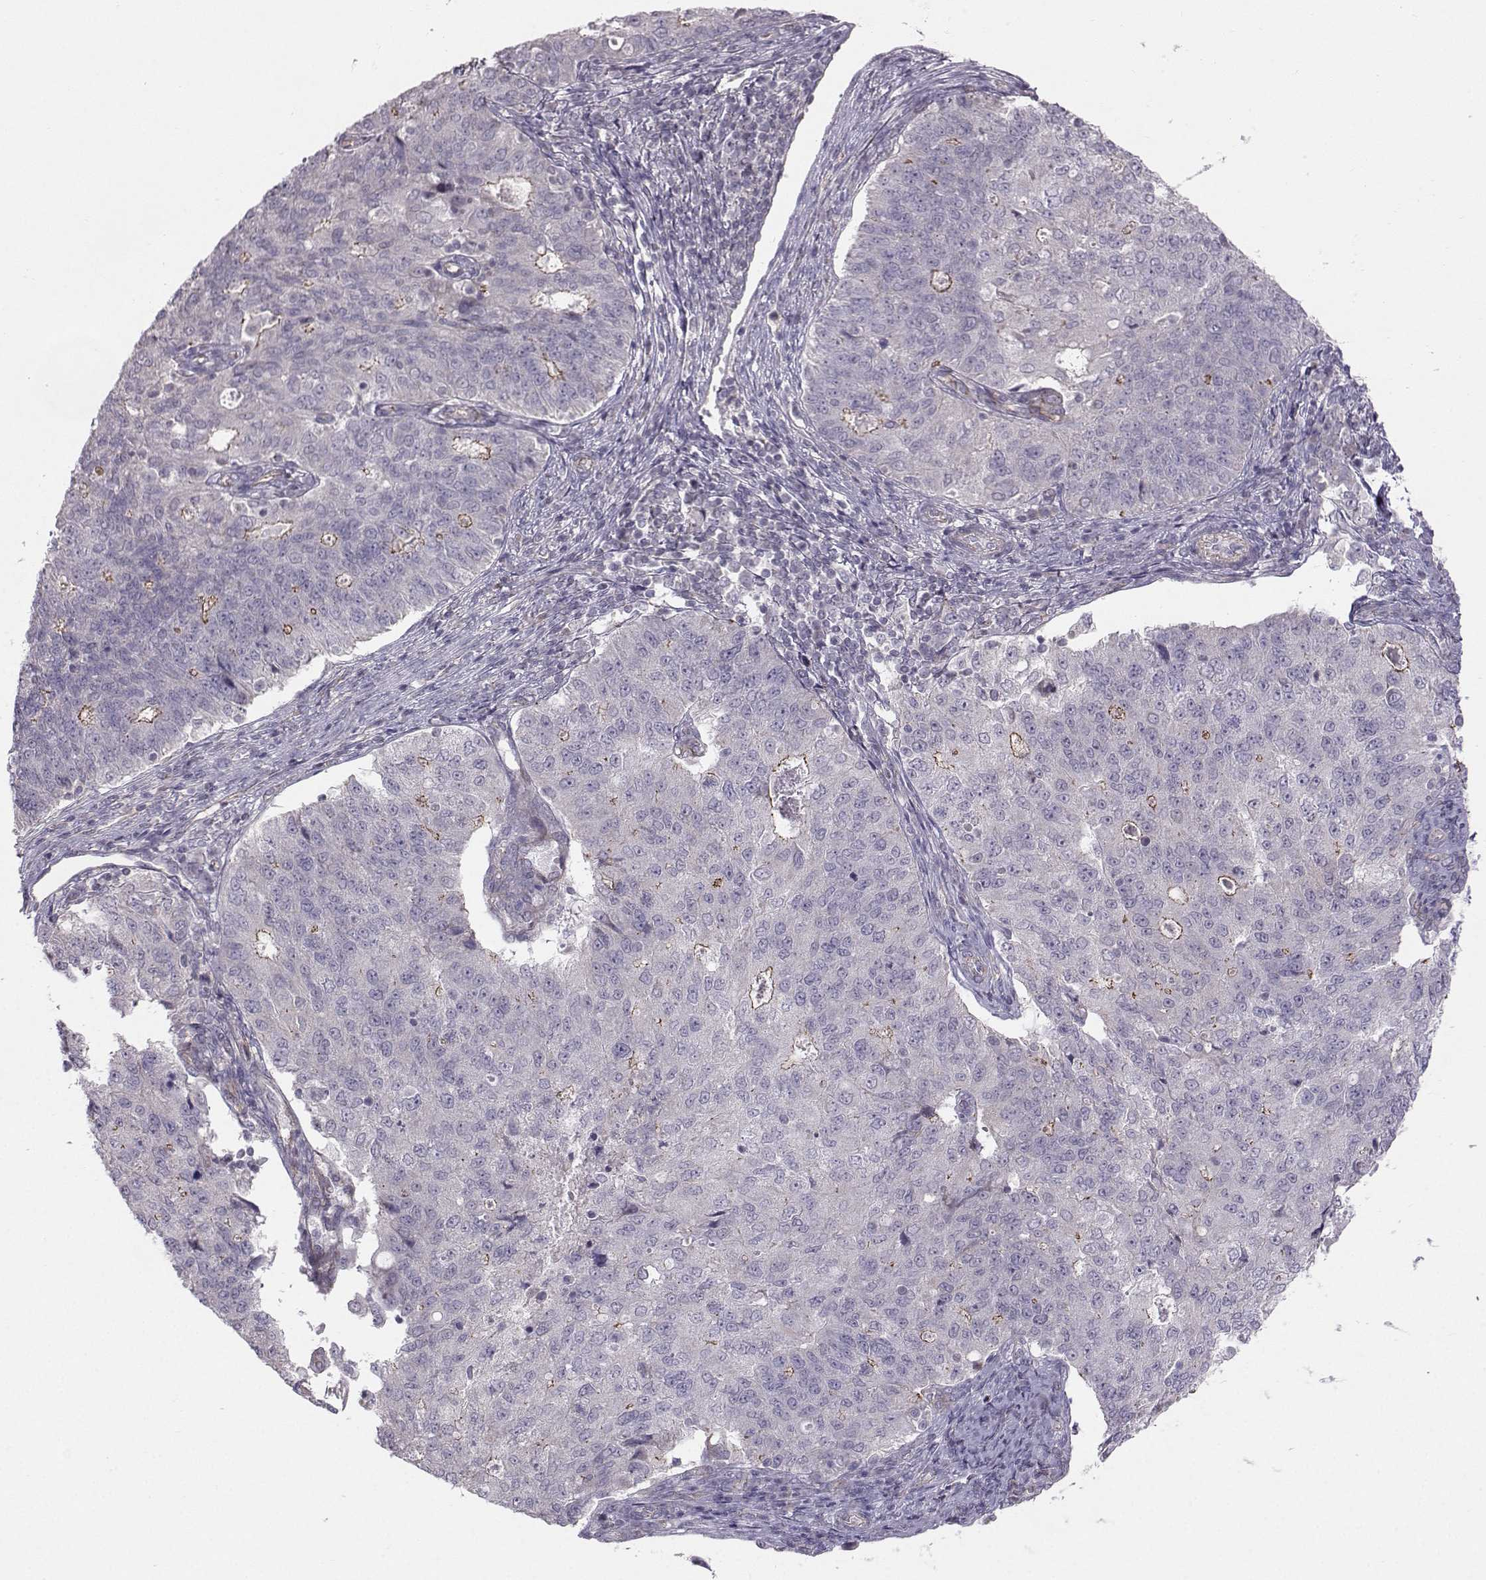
{"staining": {"intensity": "moderate", "quantity": "<25%", "location": "cytoplasmic/membranous"}, "tissue": "endometrial cancer", "cell_type": "Tumor cells", "image_type": "cancer", "snomed": [{"axis": "morphology", "description": "Adenocarcinoma, NOS"}, {"axis": "topography", "description": "Endometrium"}], "caption": "A photomicrograph of human endometrial cancer stained for a protein demonstrates moderate cytoplasmic/membranous brown staining in tumor cells.", "gene": "MAST1", "patient": {"sex": "female", "age": 43}}